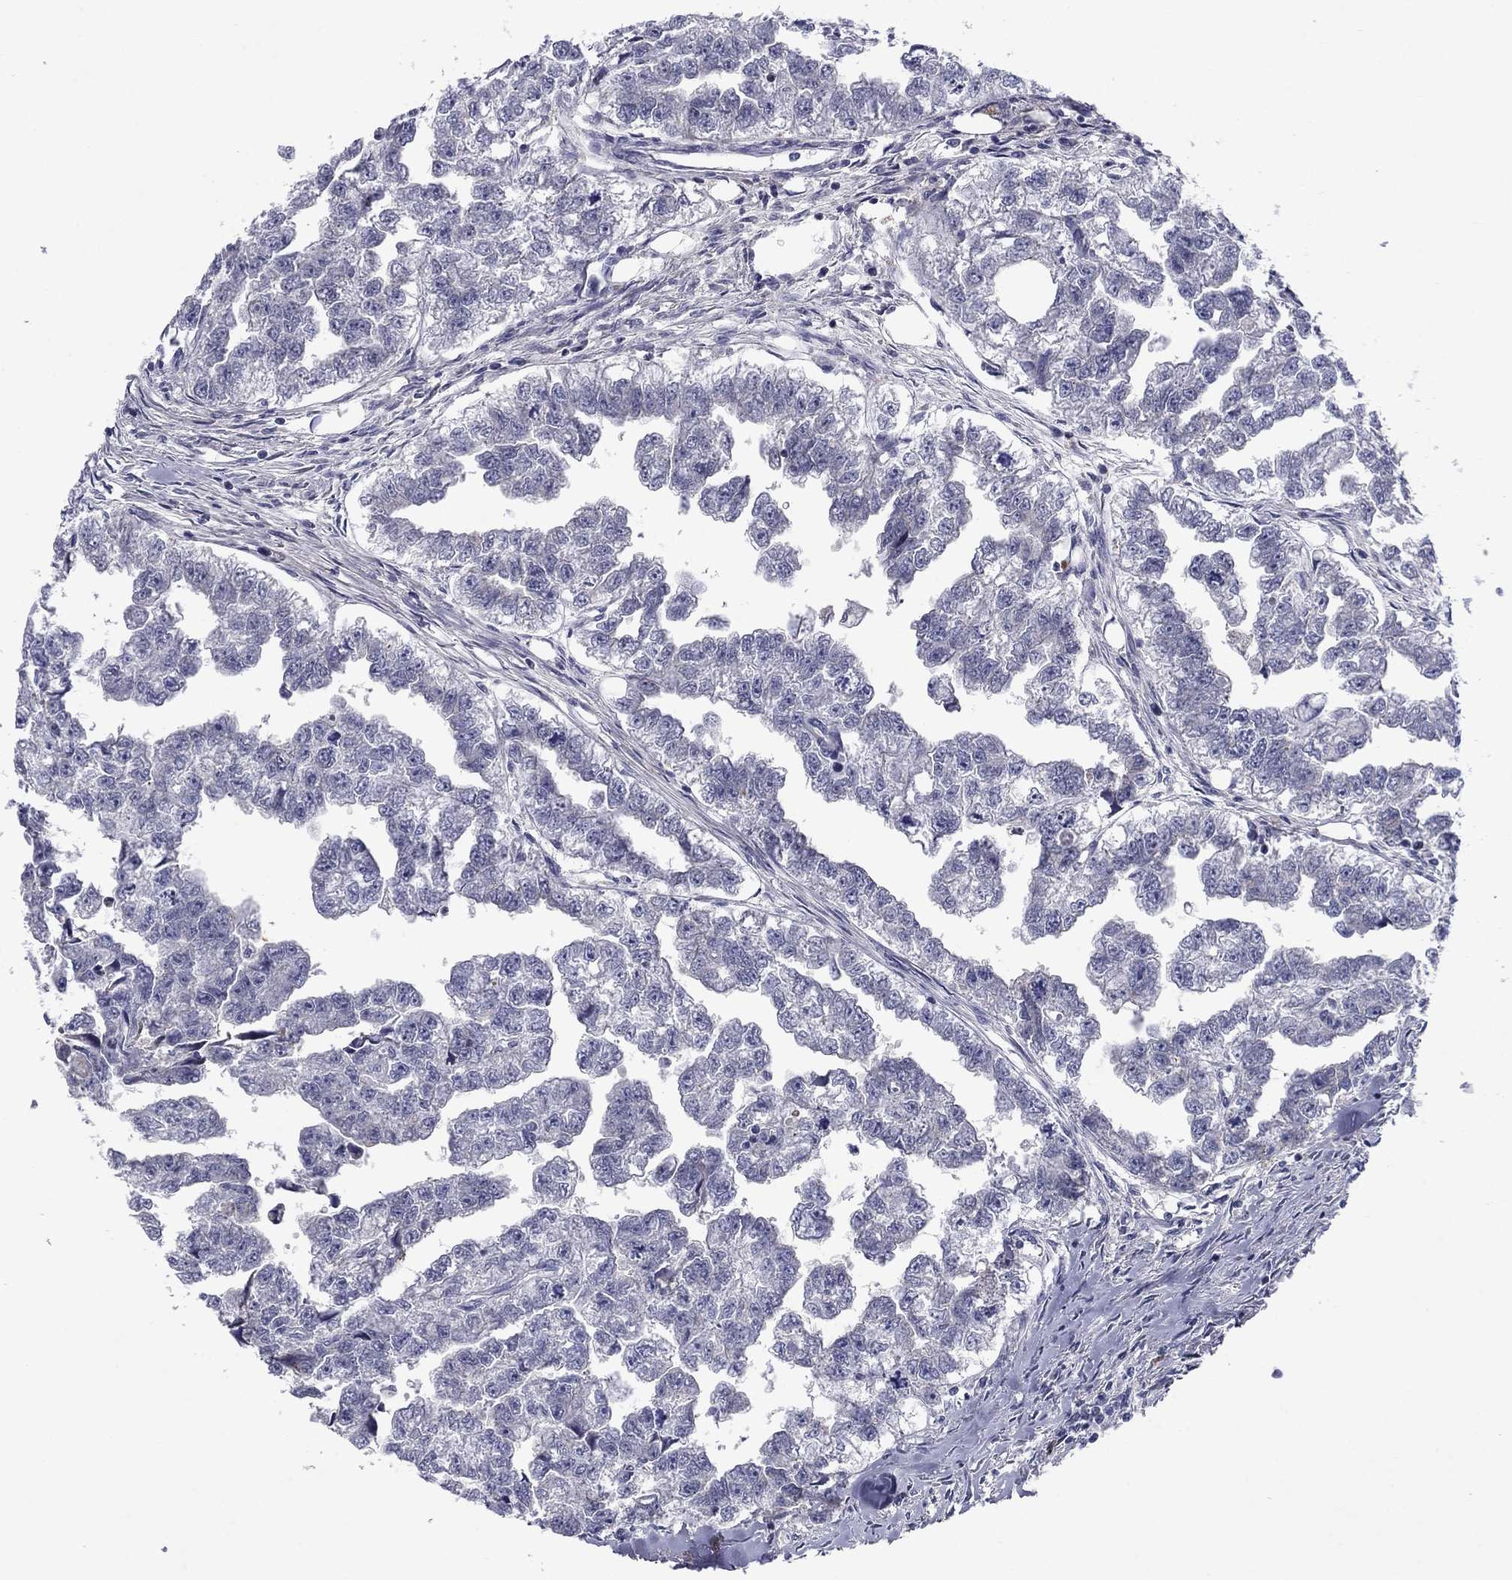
{"staining": {"intensity": "negative", "quantity": "none", "location": "none"}, "tissue": "testis cancer", "cell_type": "Tumor cells", "image_type": "cancer", "snomed": [{"axis": "morphology", "description": "Carcinoma, Embryonal, NOS"}, {"axis": "morphology", "description": "Teratoma, malignant, NOS"}, {"axis": "topography", "description": "Testis"}], "caption": "The immunohistochemistry histopathology image has no significant positivity in tumor cells of testis cancer (malignant teratoma) tissue. (Stains: DAB (3,3'-diaminobenzidine) immunohistochemistry (IHC) with hematoxylin counter stain, Microscopy: brightfield microscopy at high magnification).", "gene": "CACNA1A", "patient": {"sex": "male", "age": 44}}